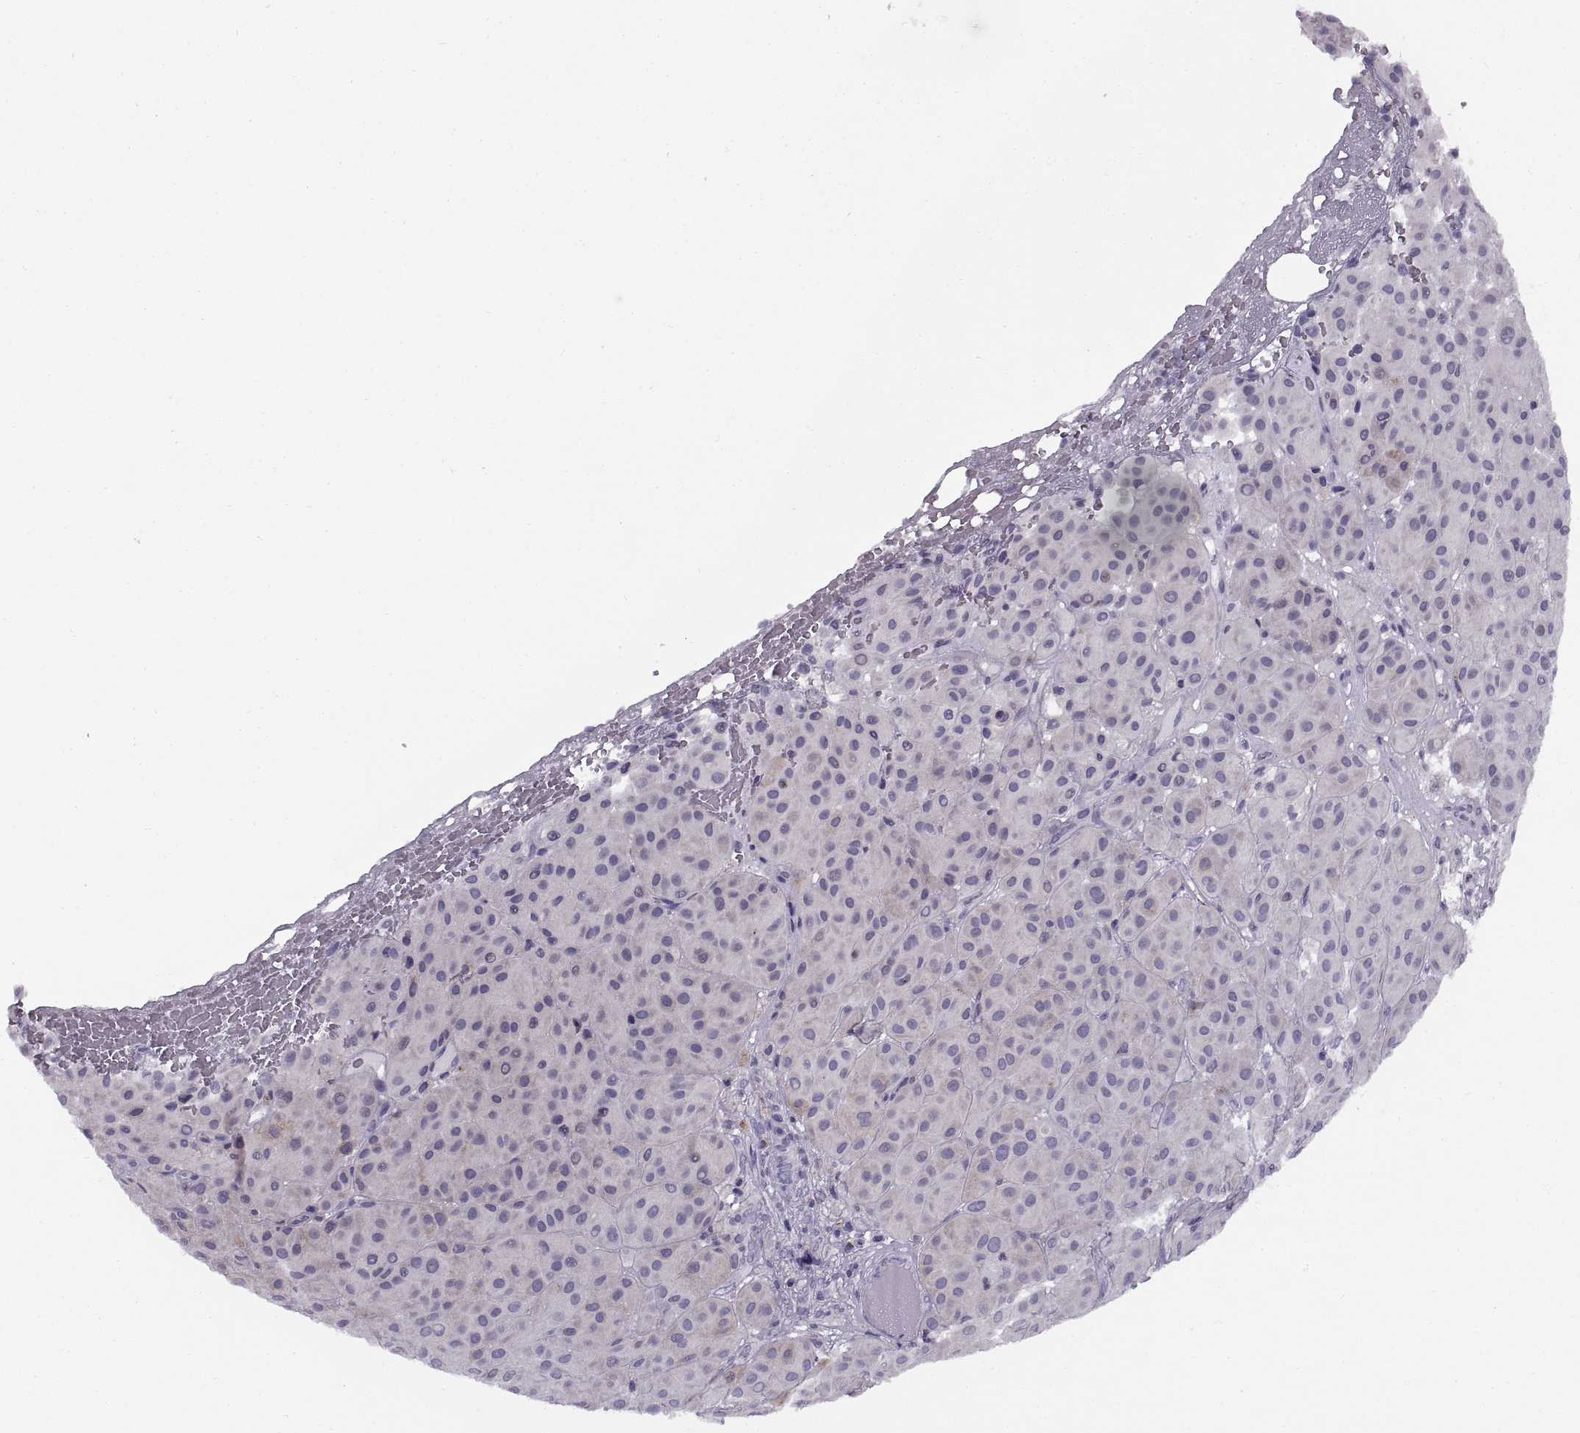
{"staining": {"intensity": "negative", "quantity": "none", "location": "none"}, "tissue": "melanoma", "cell_type": "Tumor cells", "image_type": "cancer", "snomed": [{"axis": "morphology", "description": "Malignant melanoma, Metastatic site"}, {"axis": "topography", "description": "Smooth muscle"}], "caption": "Immunohistochemistry micrograph of neoplastic tissue: human melanoma stained with DAB exhibits no significant protein staining in tumor cells.", "gene": "CALCR", "patient": {"sex": "male", "age": 41}}